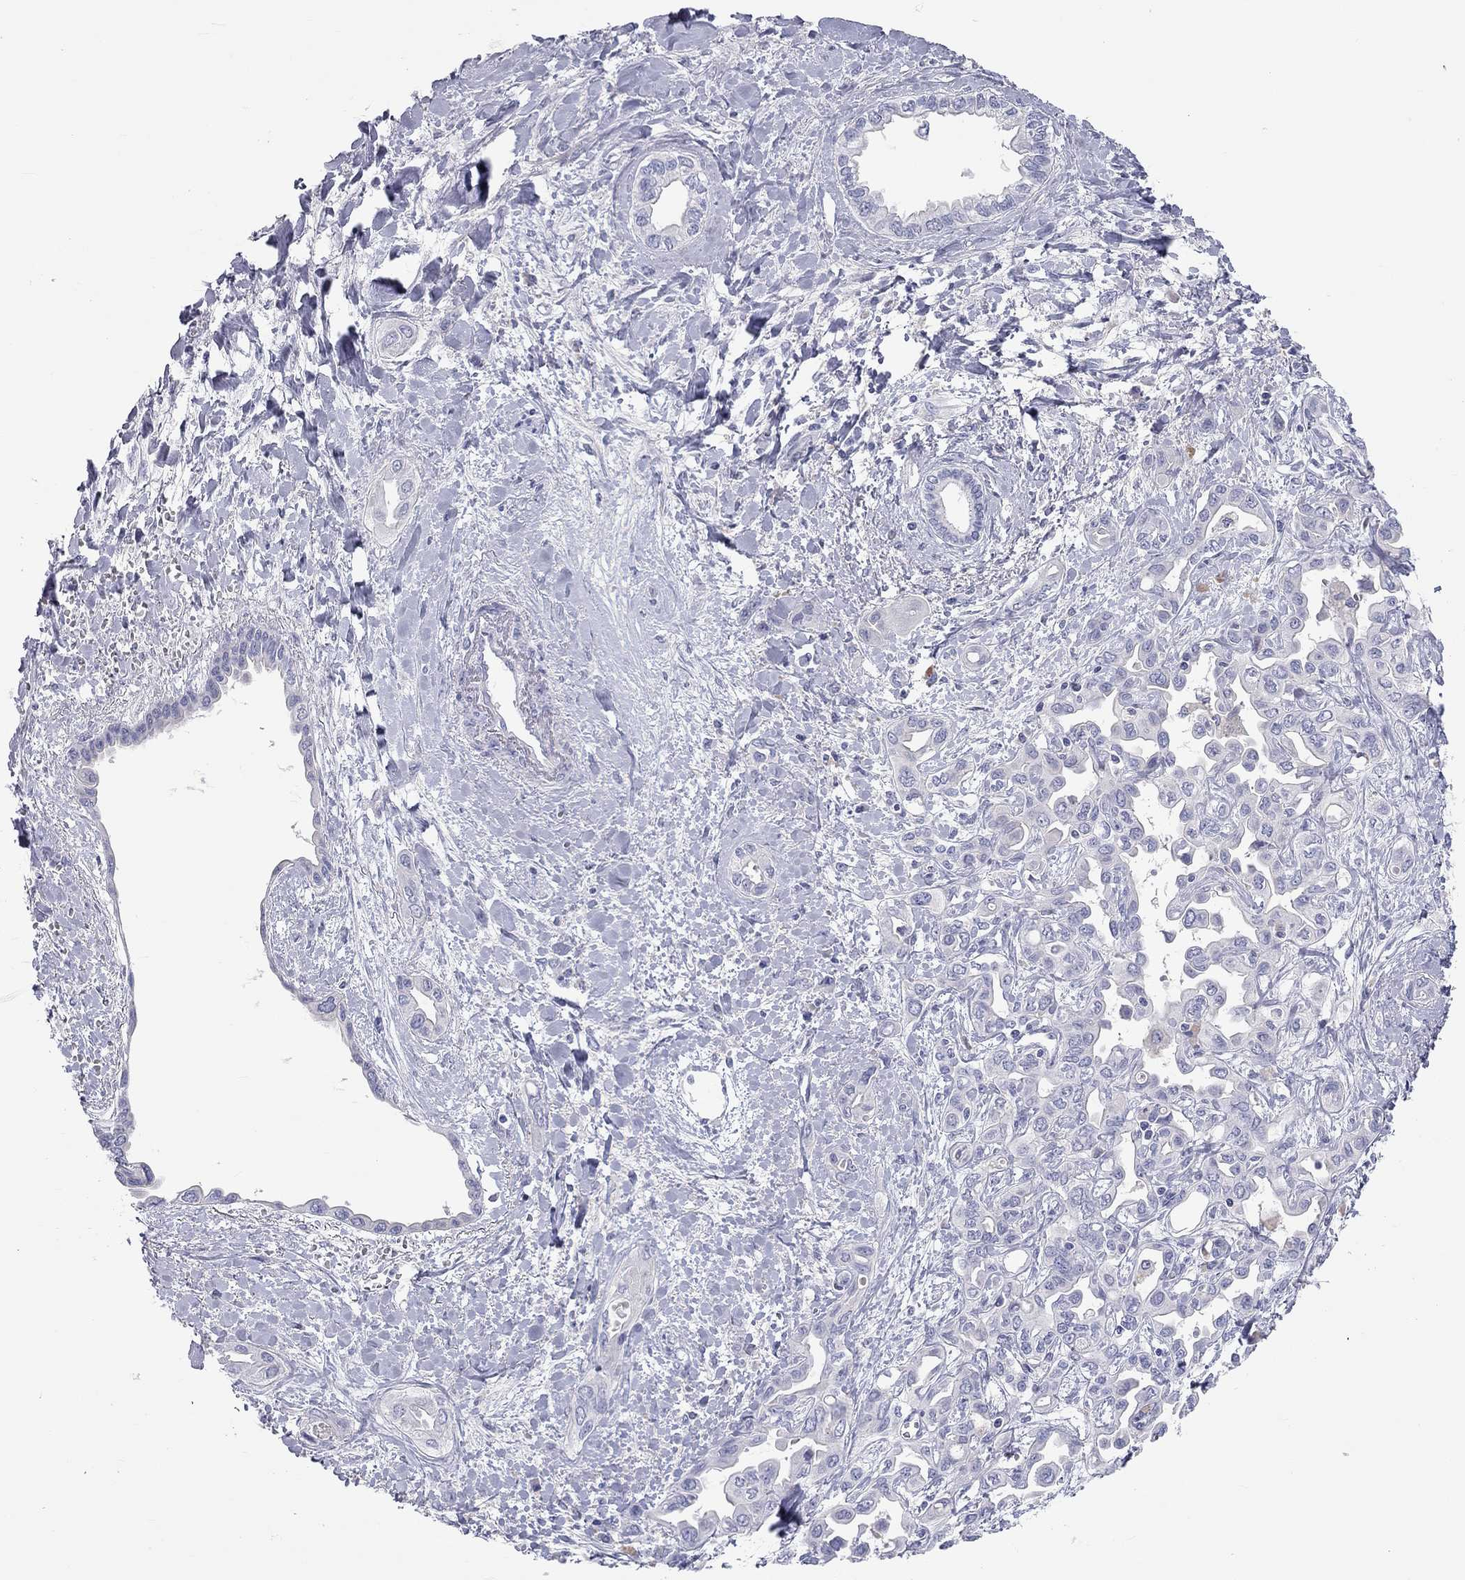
{"staining": {"intensity": "negative", "quantity": "none", "location": "none"}, "tissue": "liver cancer", "cell_type": "Tumor cells", "image_type": "cancer", "snomed": [{"axis": "morphology", "description": "Cholangiocarcinoma"}, {"axis": "topography", "description": "Liver"}], "caption": "Photomicrograph shows no protein positivity in tumor cells of liver cancer (cholangiocarcinoma) tissue.", "gene": "ST7L", "patient": {"sex": "female", "age": 64}}